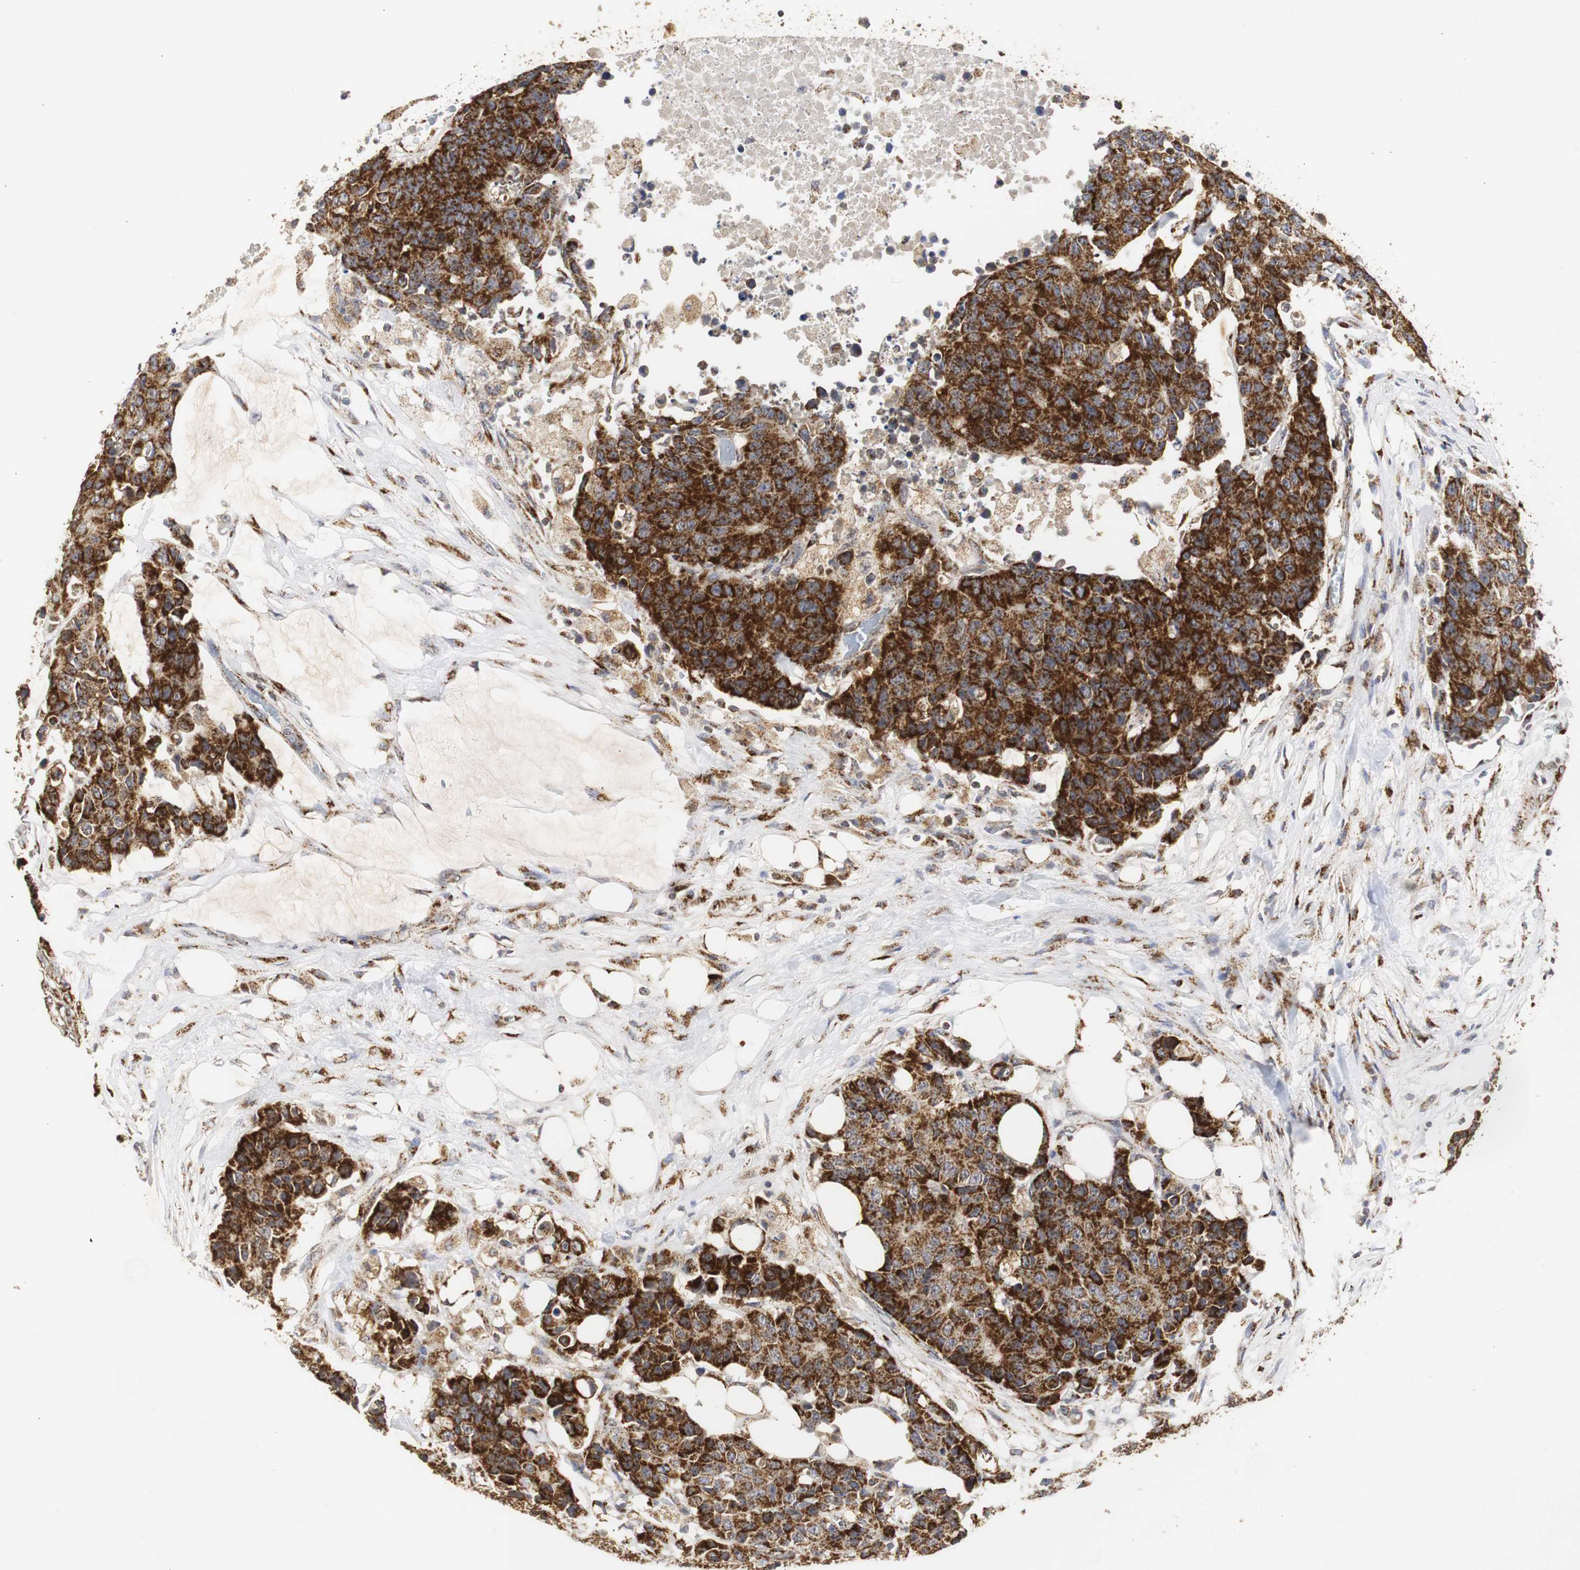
{"staining": {"intensity": "strong", "quantity": ">75%", "location": "cytoplasmic/membranous"}, "tissue": "colorectal cancer", "cell_type": "Tumor cells", "image_type": "cancer", "snomed": [{"axis": "morphology", "description": "Adenocarcinoma, NOS"}, {"axis": "topography", "description": "Colon"}], "caption": "Colorectal cancer stained with a protein marker displays strong staining in tumor cells.", "gene": "HSD17B10", "patient": {"sex": "female", "age": 86}}